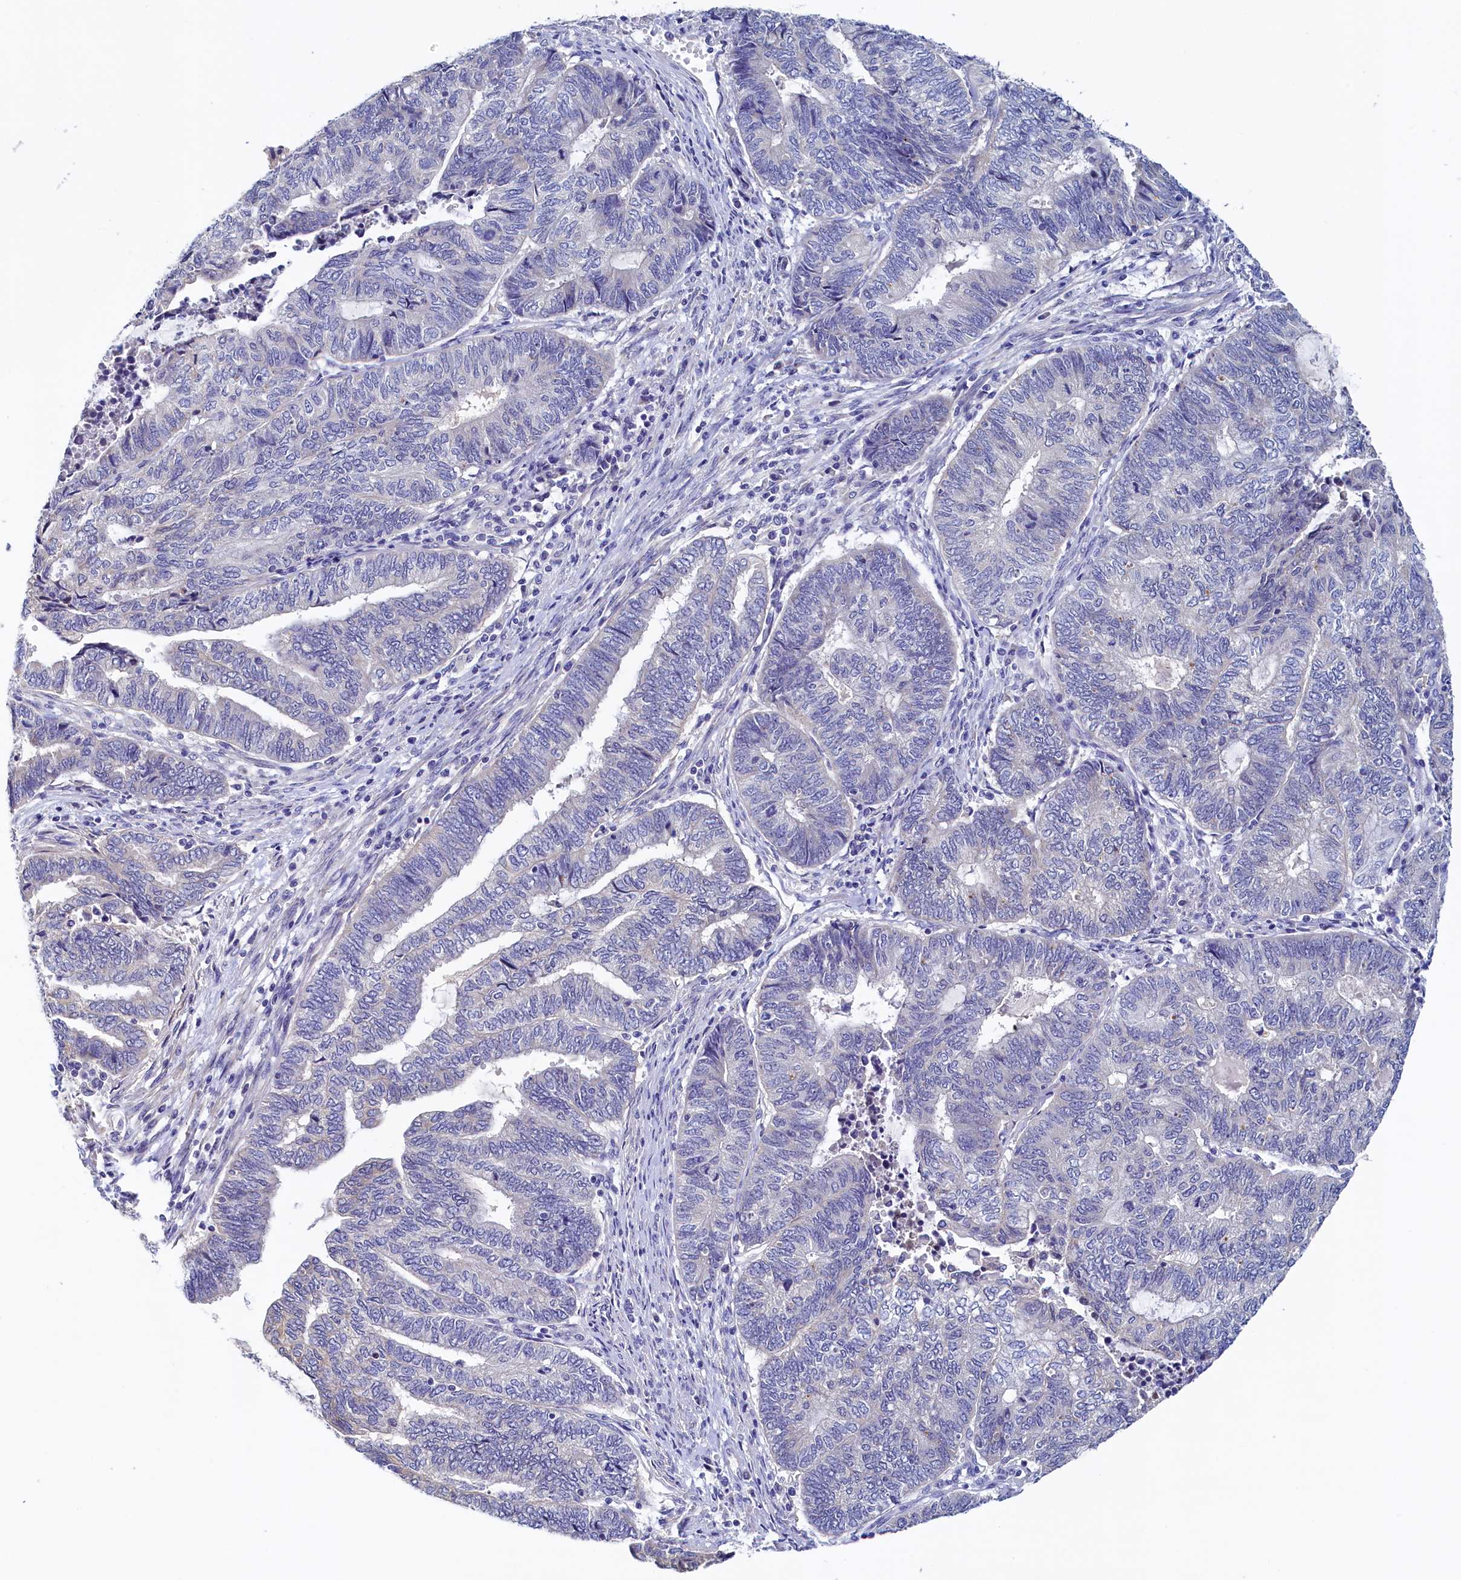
{"staining": {"intensity": "negative", "quantity": "none", "location": "none"}, "tissue": "endometrial cancer", "cell_type": "Tumor cells", "image_type": "cancer", "snomed": [{"axis": "morphology", "description": "Adenocarcinoma, NOS"}, {"axis": "topography", "description": "Uterus"}, {"axis": "topography", "description": "Endometrium"}], "caption": "Tumor cells are negative for protein expression in human endometrial cancer.", "gene": "DTD1", "patient": {"sex": "female", "age": 70}}